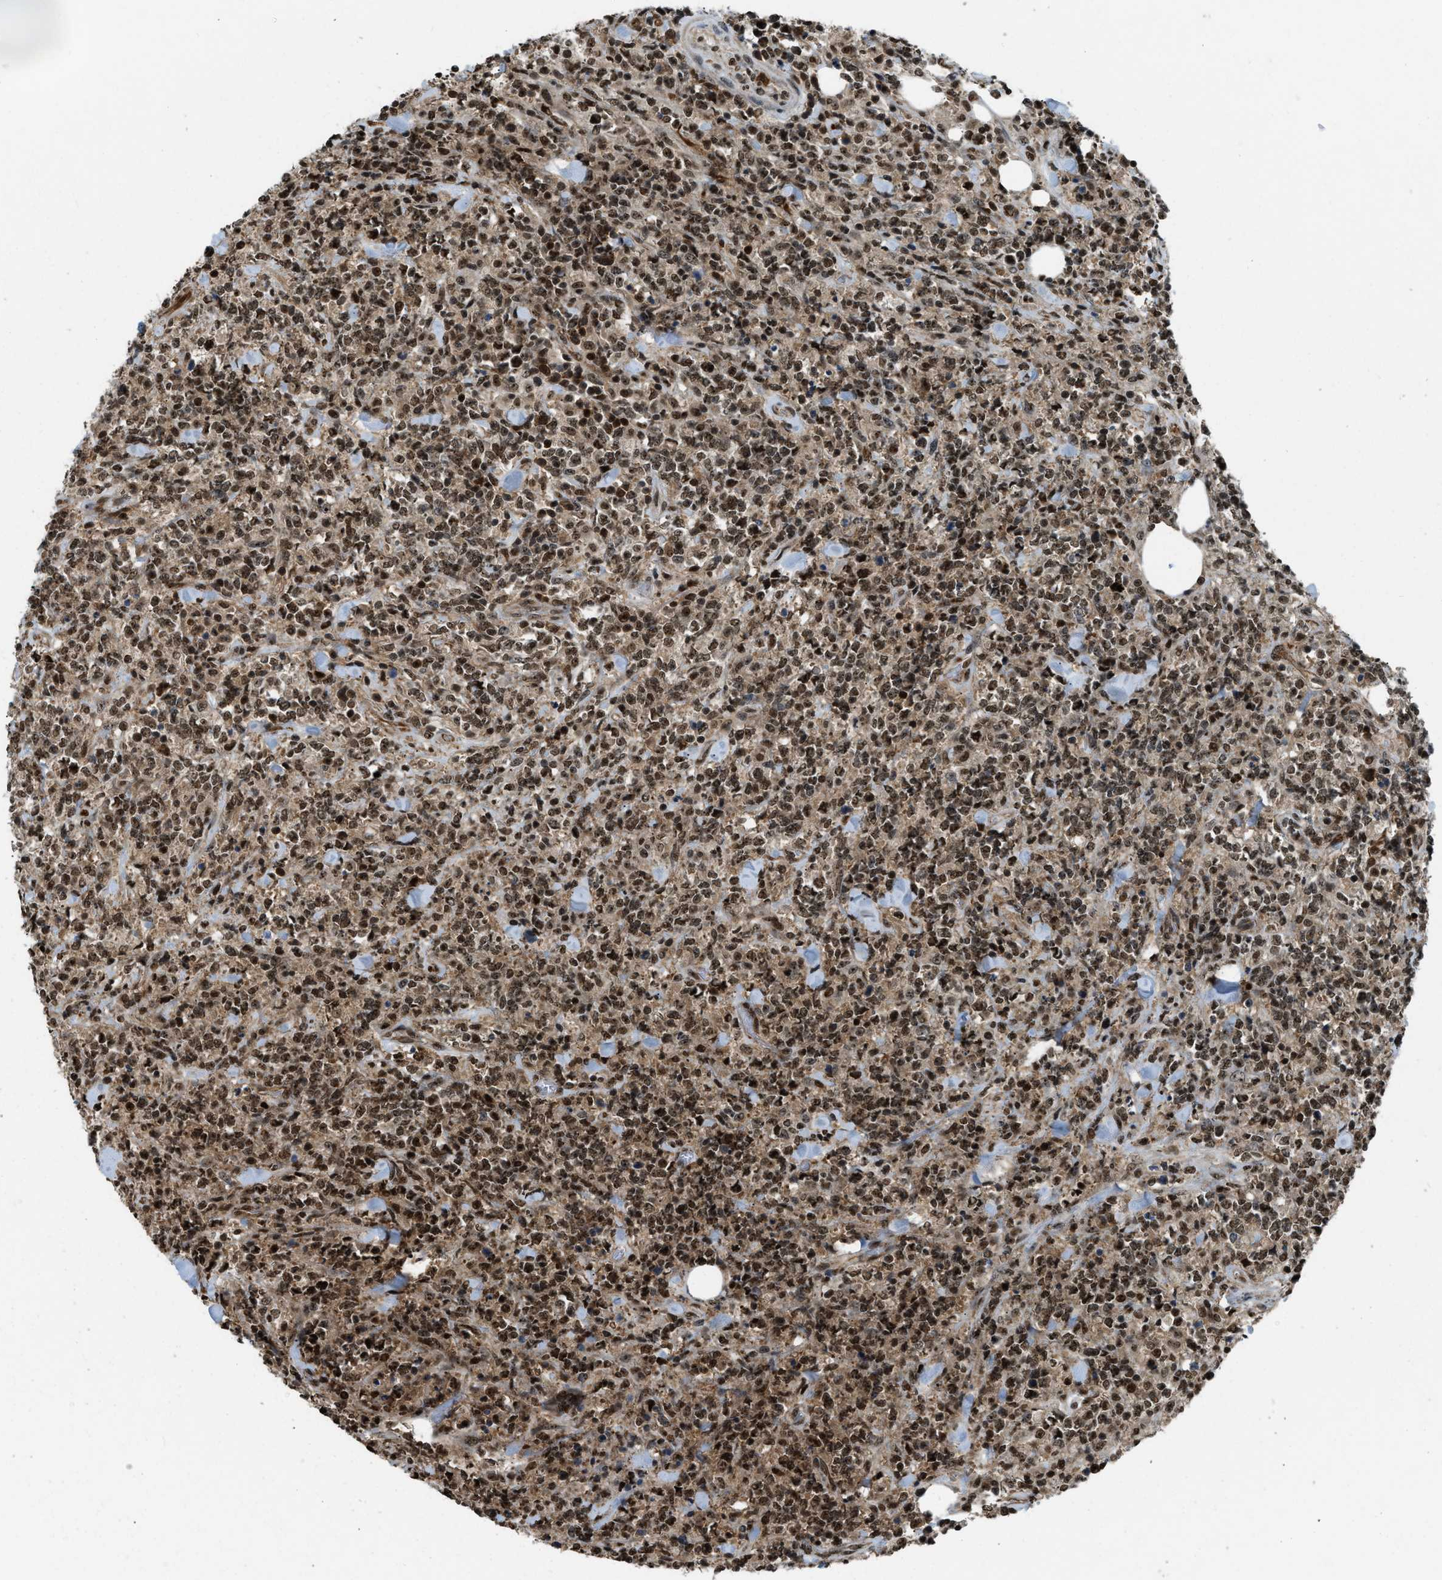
{"staining": {"intensity": "strong", "quantity": ">75%", "location": "nuclear"}, "tissue": "lymphoma", "cell_type": "Tumor cells", "image_type": "cancer", "snomed": [{"axis": "morphology", "description": "Malignant lymphoma, non-Hodgkin's type, High grade"}, {"axis": "topography", "description": "Soft tissue"}], "caption": "Brown immunohistochemical staining in high-grade malignant lymphoma, non-Hodgkin's type shows strong nuclear expression in about >75% of tumor cells.", "gene": "E2F1", "patient": {"sex": "male", "age": 18}}